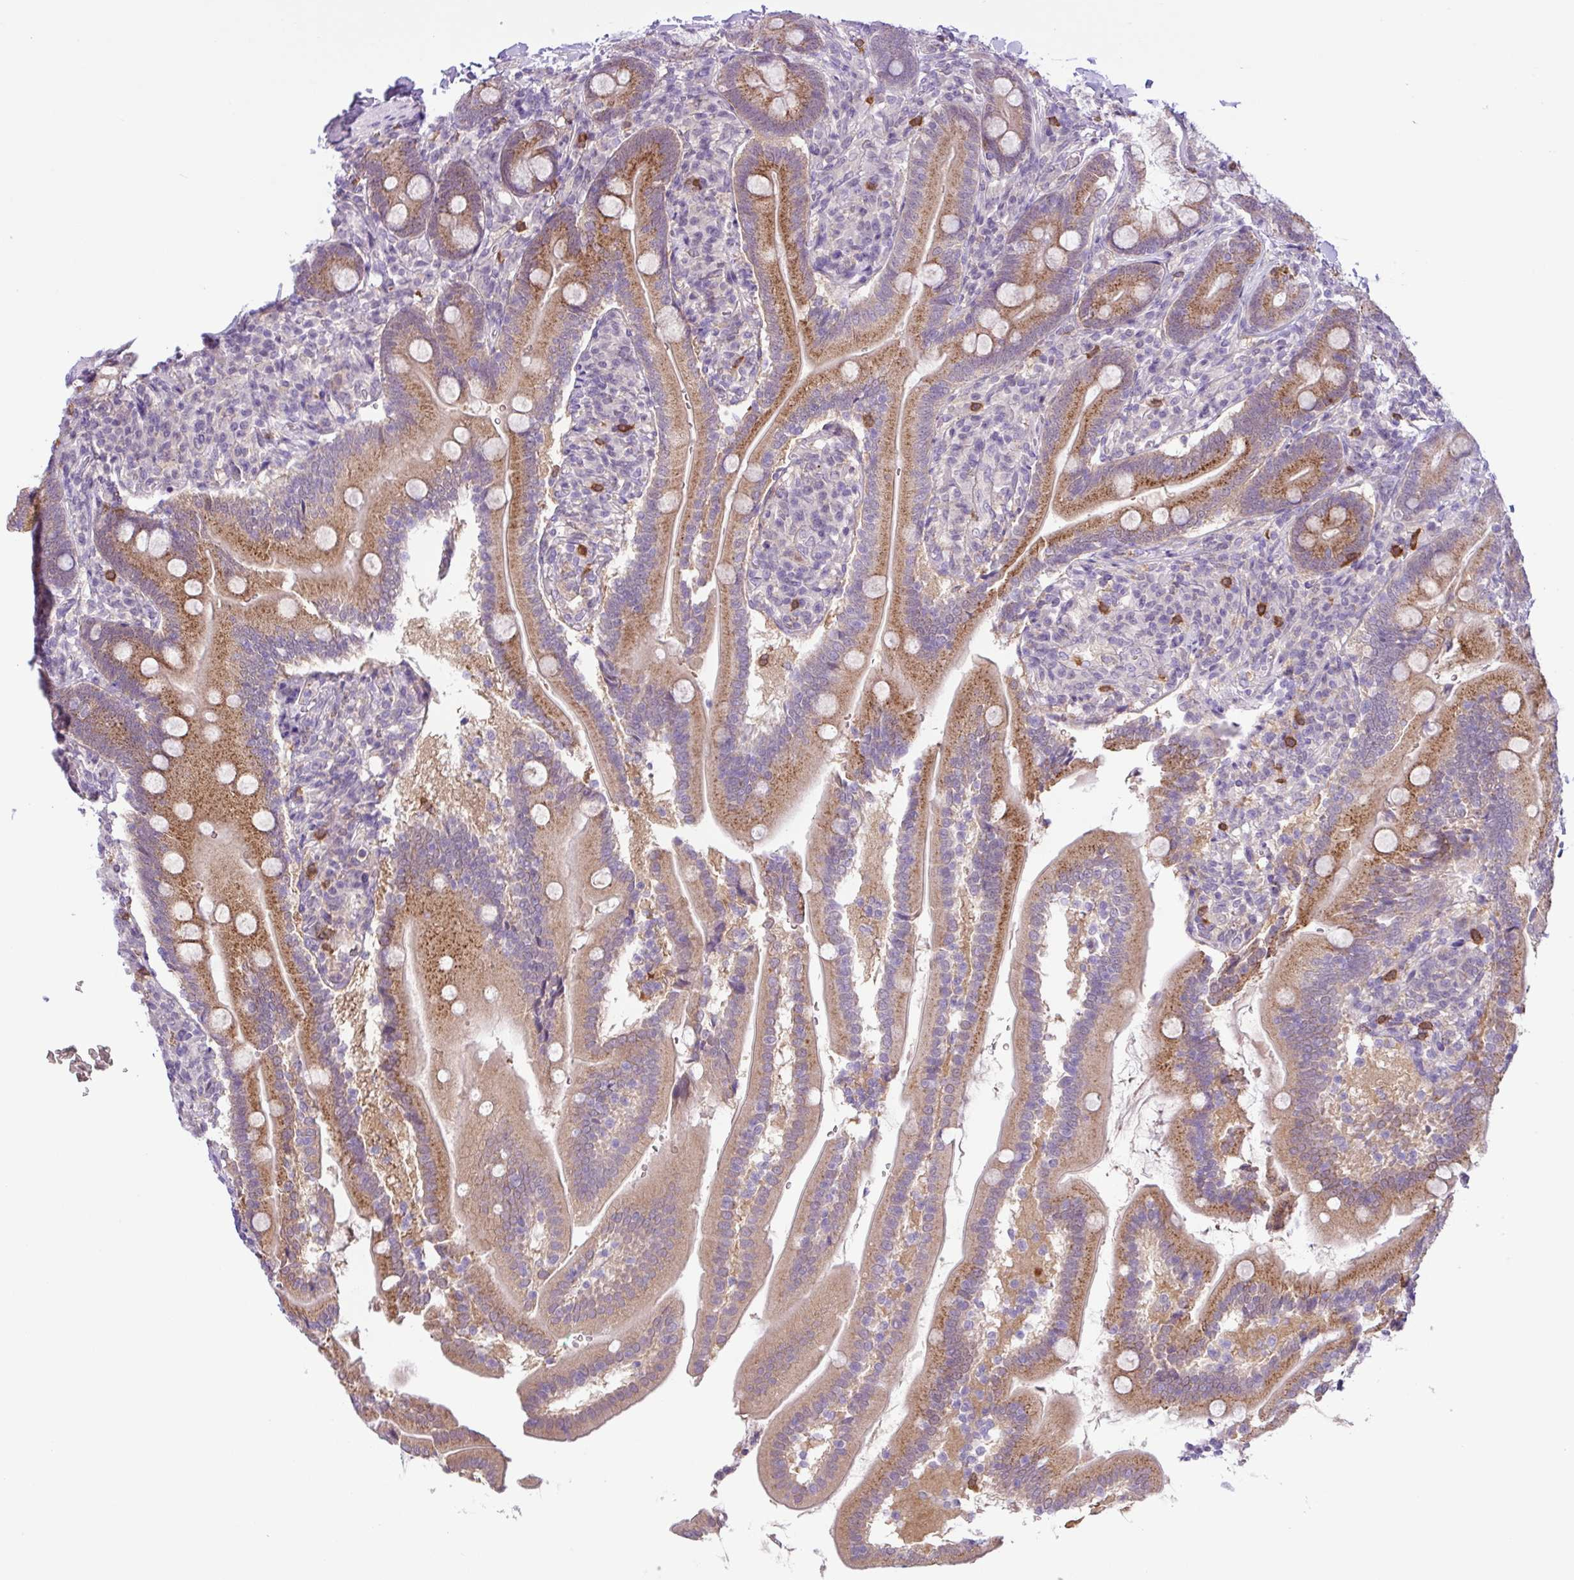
{"staining": {"intensity": "strong", "quantity": ">75%", "location": "cytoplasmic/membranous"}, "tissue": "duodenum", "cell_type": "Glandular cells", "image_type": "normal", "snomed": [{"axis": "morphology", "description": "Normal tissue, NOS"}, {"axis": "topography", "description": "Duodenum"}], "caption": "Approximately >75% of glandular cells in benign human duodenum exhibit strong cytoplasmic/membranous protein expression as visualized by brown immunohistochemical staining.", "gene": "TONSL", "patient": {"sex": "female", "age": 67}}